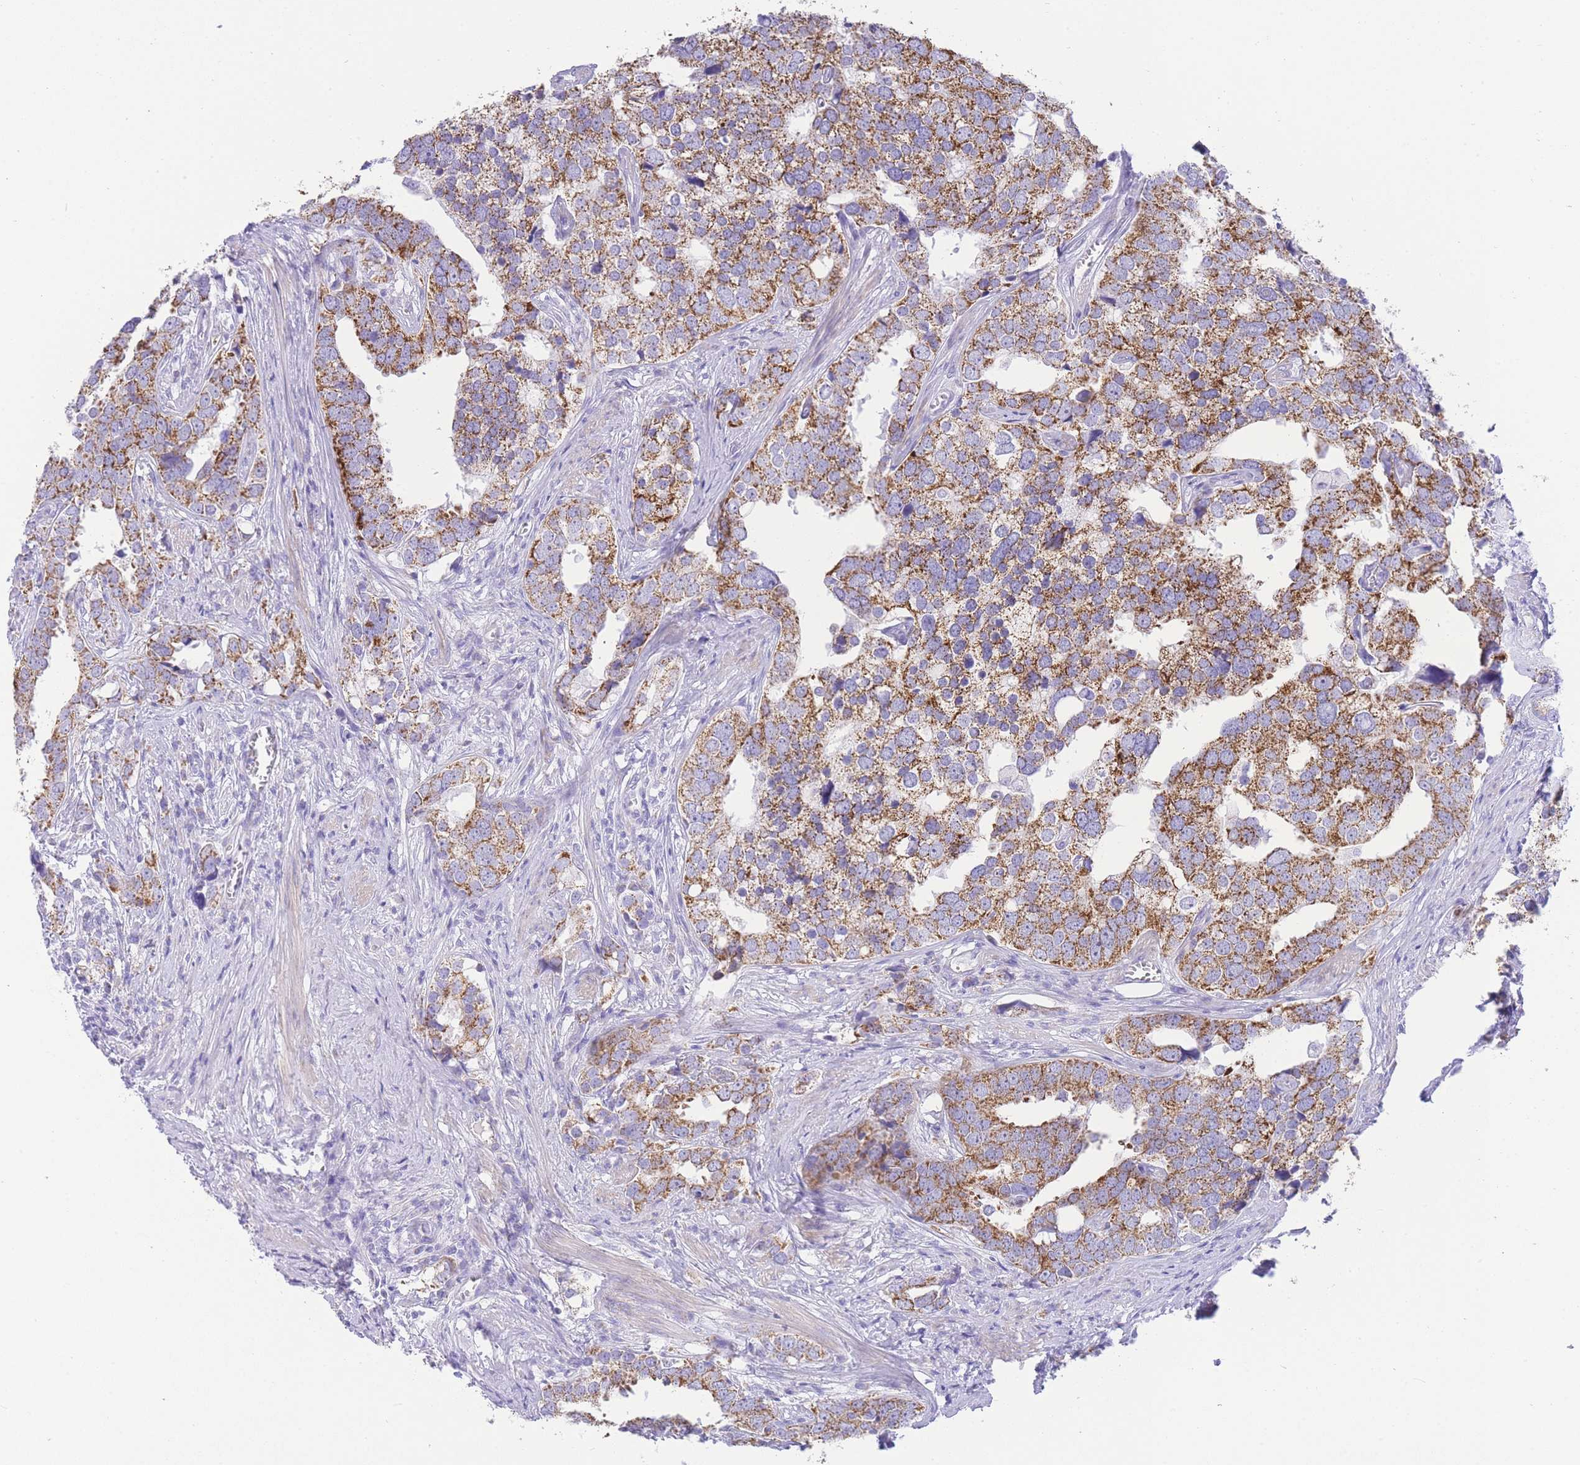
{"staining": {"intensity": "moderate", "quantity": ">75%", "location": "cytoplasmic/membranous"}, "tissue": "prostate cancer", "cell_type": "Tumor cells", "image_type": "cancer", "snomed": [{"axis": "morphology", "description": "Adenocarcinoma, High grade"}, {"axis": "topography", "description": "Prostate"}], "caption": "An IHC photomicrograph of tumor tissue is shown. Protein staining in brown labels moderate cytoplasmic/membranous positivity in prostate cancer (adenocarcinoma (high-grade)) within tumor cells.", "gene": "ACSM4", "patient": {"sex": "male", "age": 71}}